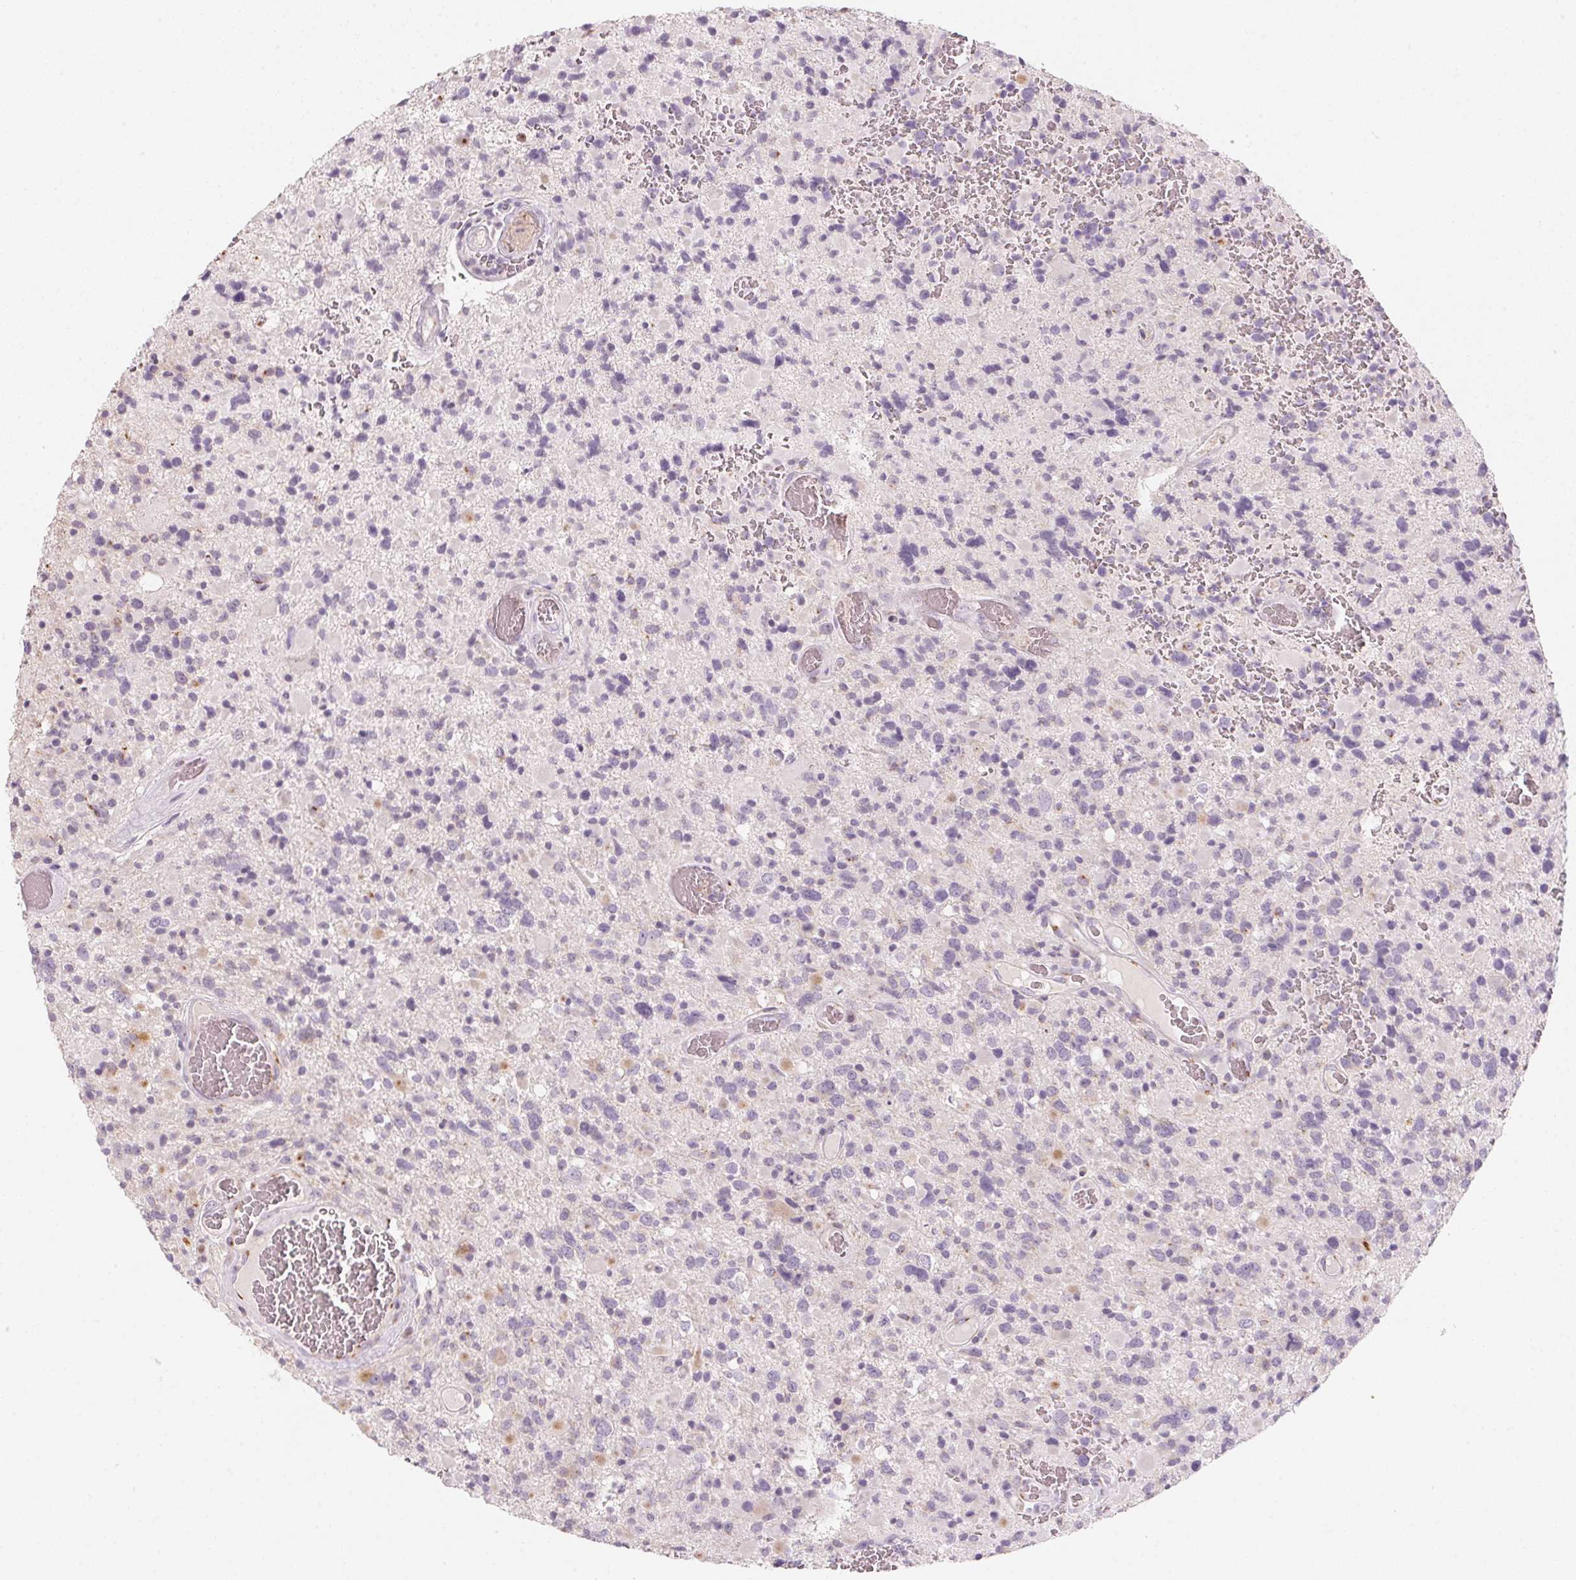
{"staining": {"intensity": "negative", "quantity": "none", "location": "none"}, "tissue": "glioma", "cell_type": "Tumor cells", "image_type": "cancer", "snomed": [{"axis": "morphology", "description": "Glioma, malignant, High grade"}, {"axis": "topography", "description": "Brain"}], "caption": "An image of malignant glioma (high-grade) stained for a protein demonstrates no brown staining in tumor cells.", "gene": "DRAM2", "patient": {"sex": "female", "age": 40}}